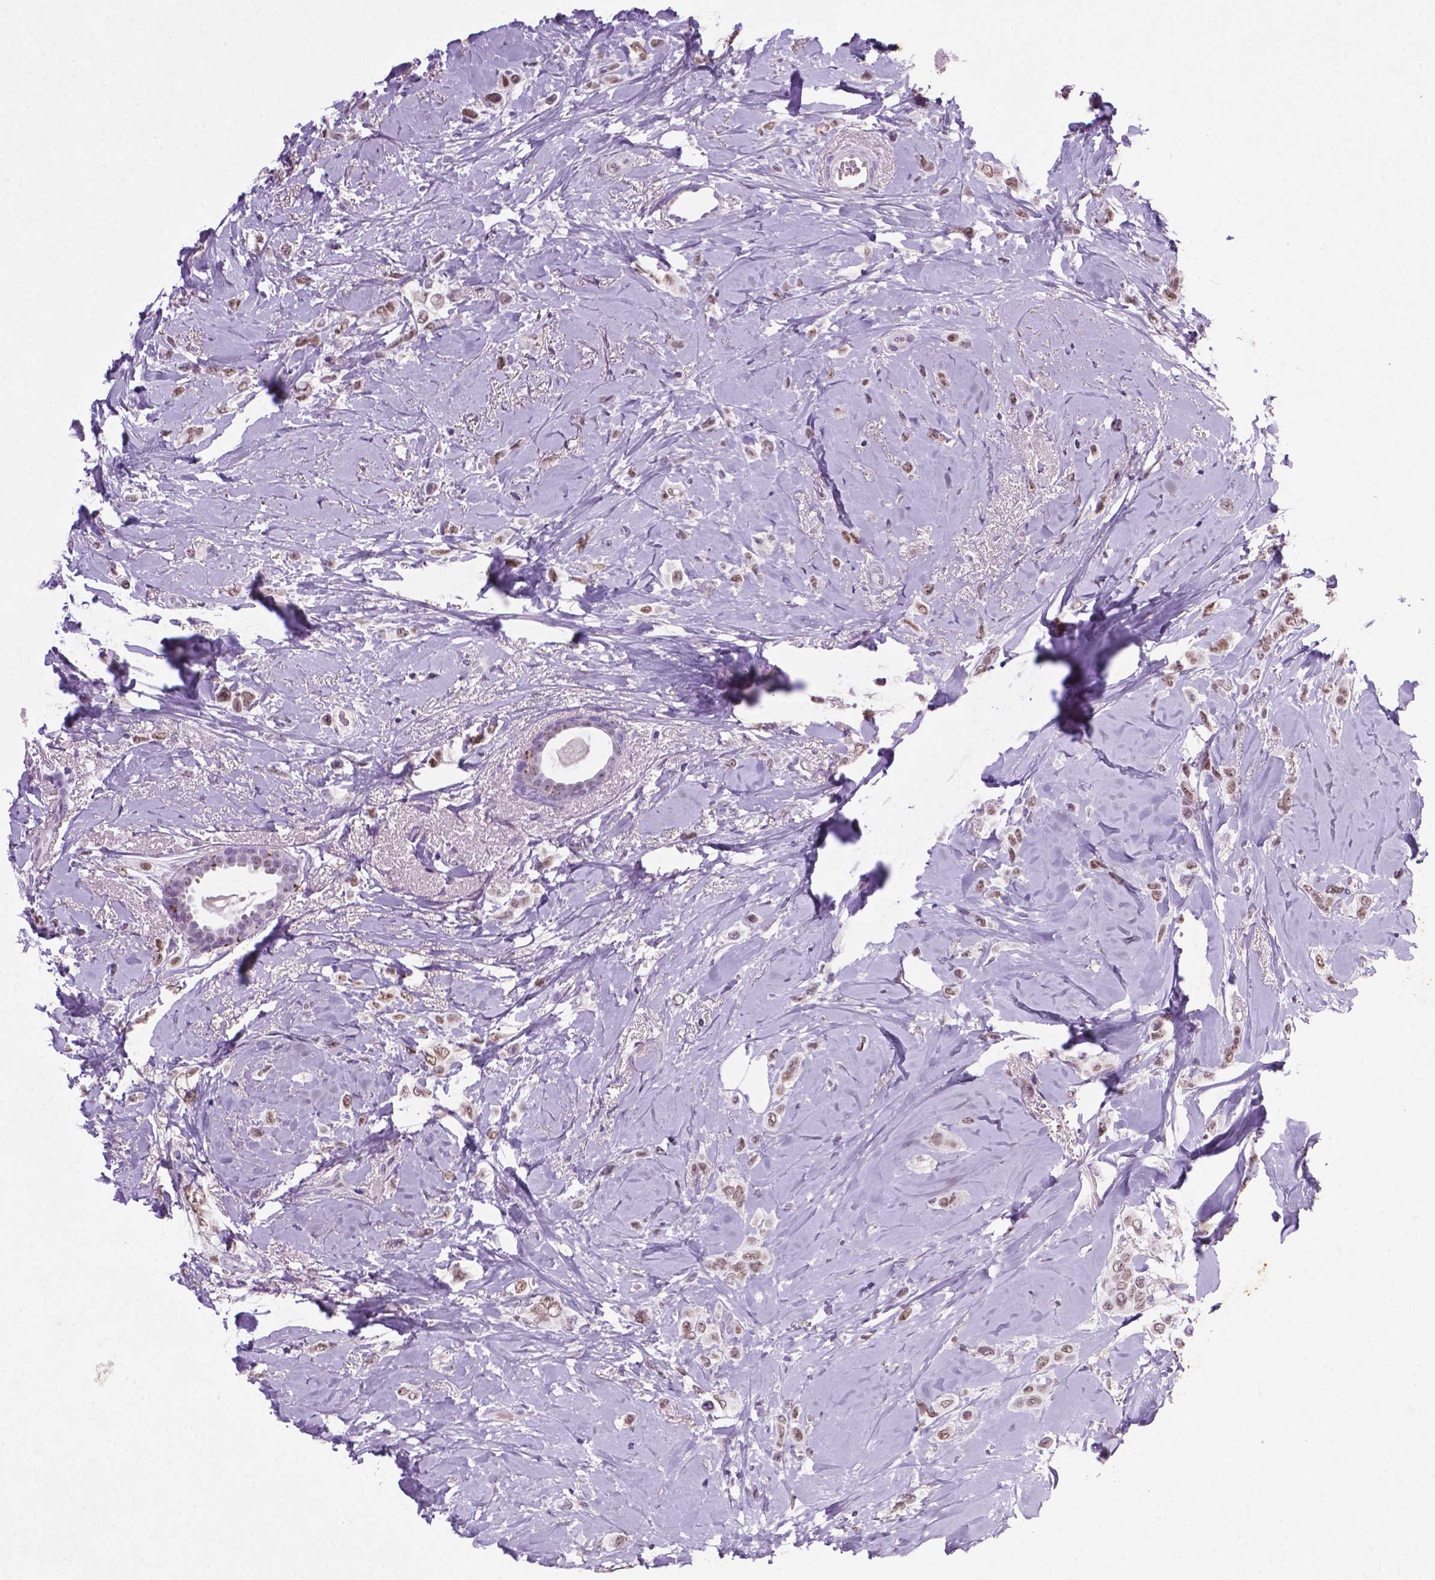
{"staining": {"intensity": "moderate", "quantity": ">75%", "location": "nuclear"}, "tissue": "breast cancer", "cell_type": "Tumor cells", "image_type": "cancer", "snomed": [{"axis": "morphology", "description": "Lobular carcinoma"}, {"axis": "topography", "description": "Breast"}], "caption": "Breast lobular carcinoma was stained to show a protein in brown. There is medium levels of moderate nuclear positivity in approximately >75% of tumor cells.", "gene": "C18orf21", "patient": {"sex": "female", "age": 66}}